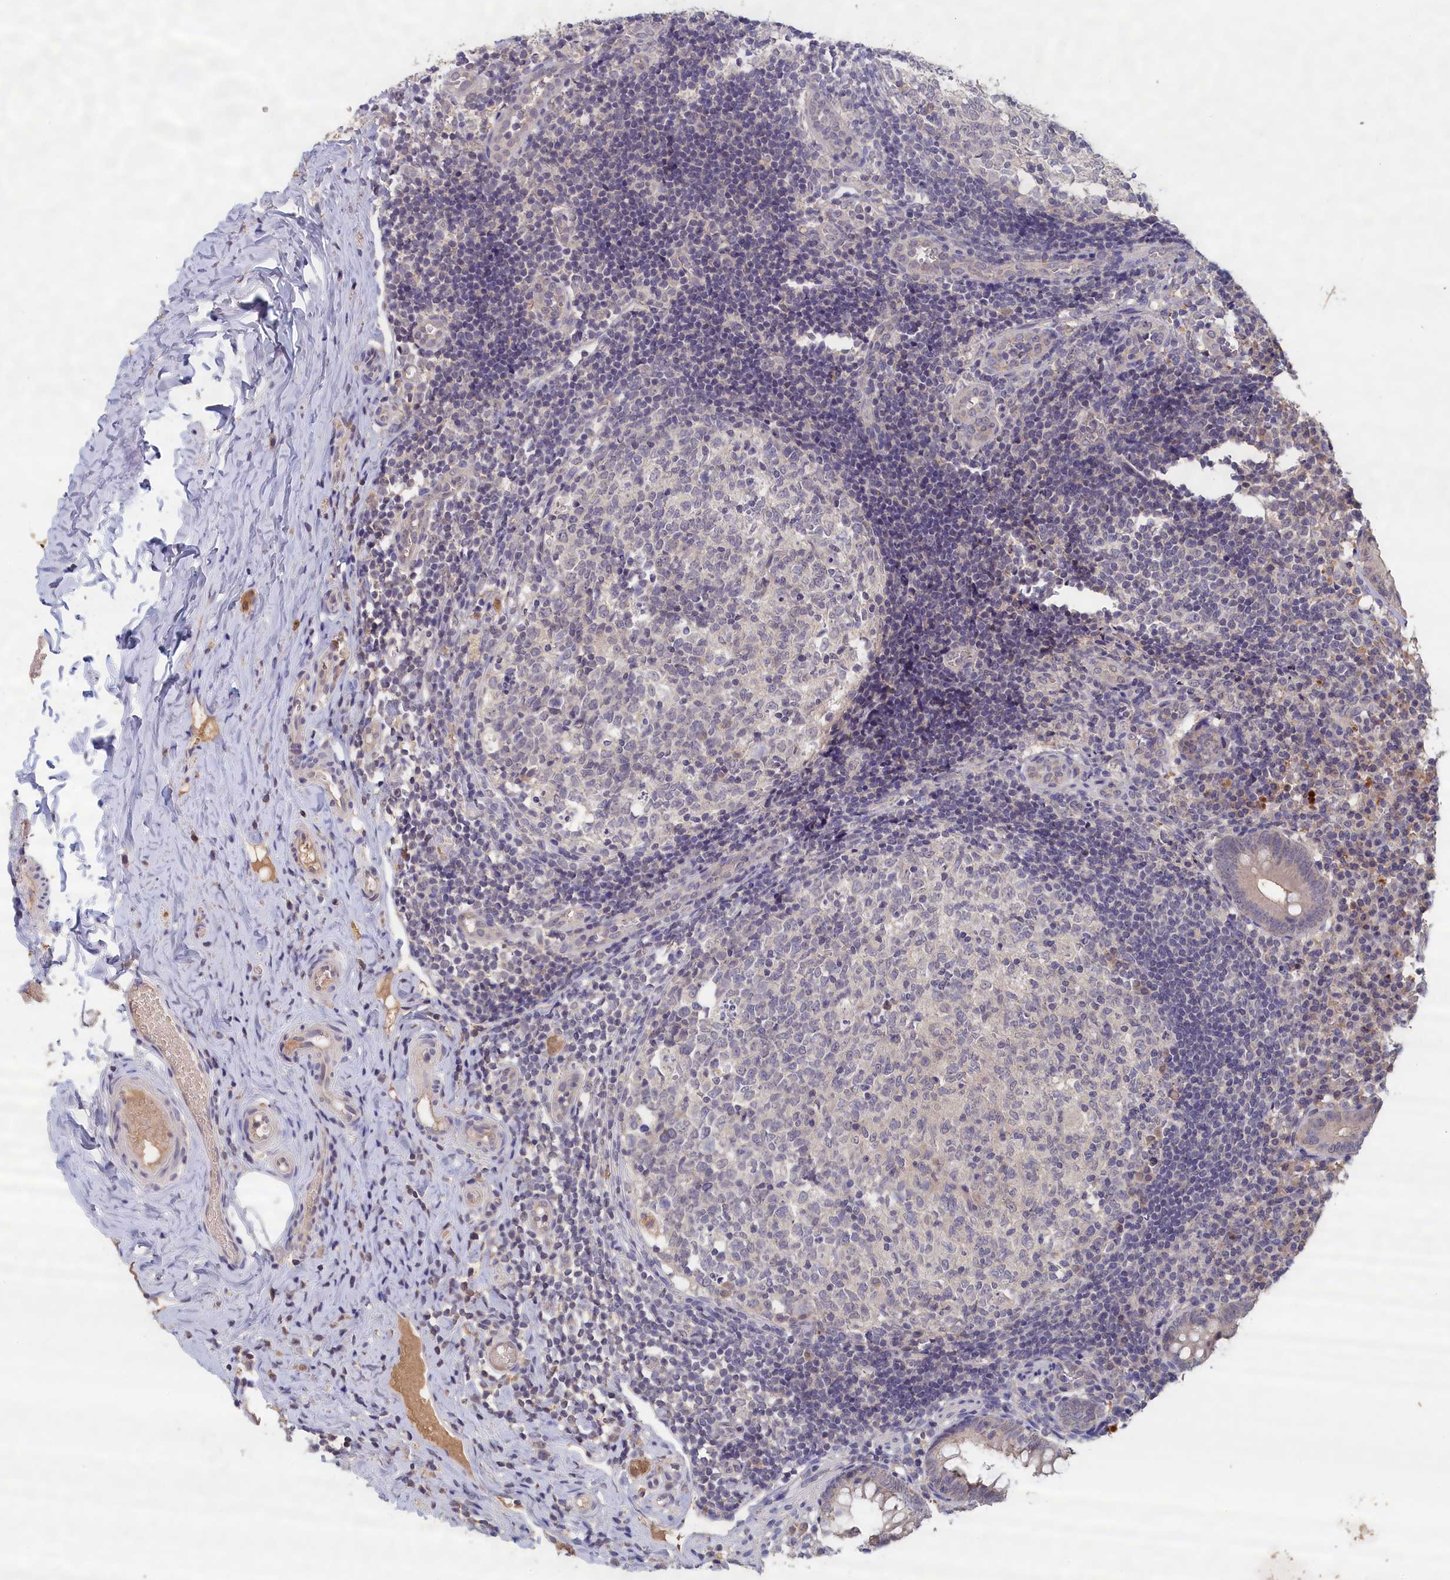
{"staining": {"intensity": "negative", "quantity": "none", "location": "none"}, "tissue": "appendix", "cell_type": "Glandular cells", "image_type": "normal", "snomed": [{"axis": "morphology", "description": "Normal tissue, NOS"}, {"axis": "topography", "description": "Appendix"}], "caption": "This is an IHC image of unremarkable human appendix. There is no positivity in glandular cells.", "gene": "CELF5", "patient": {"sex": "male", "age": 8}}